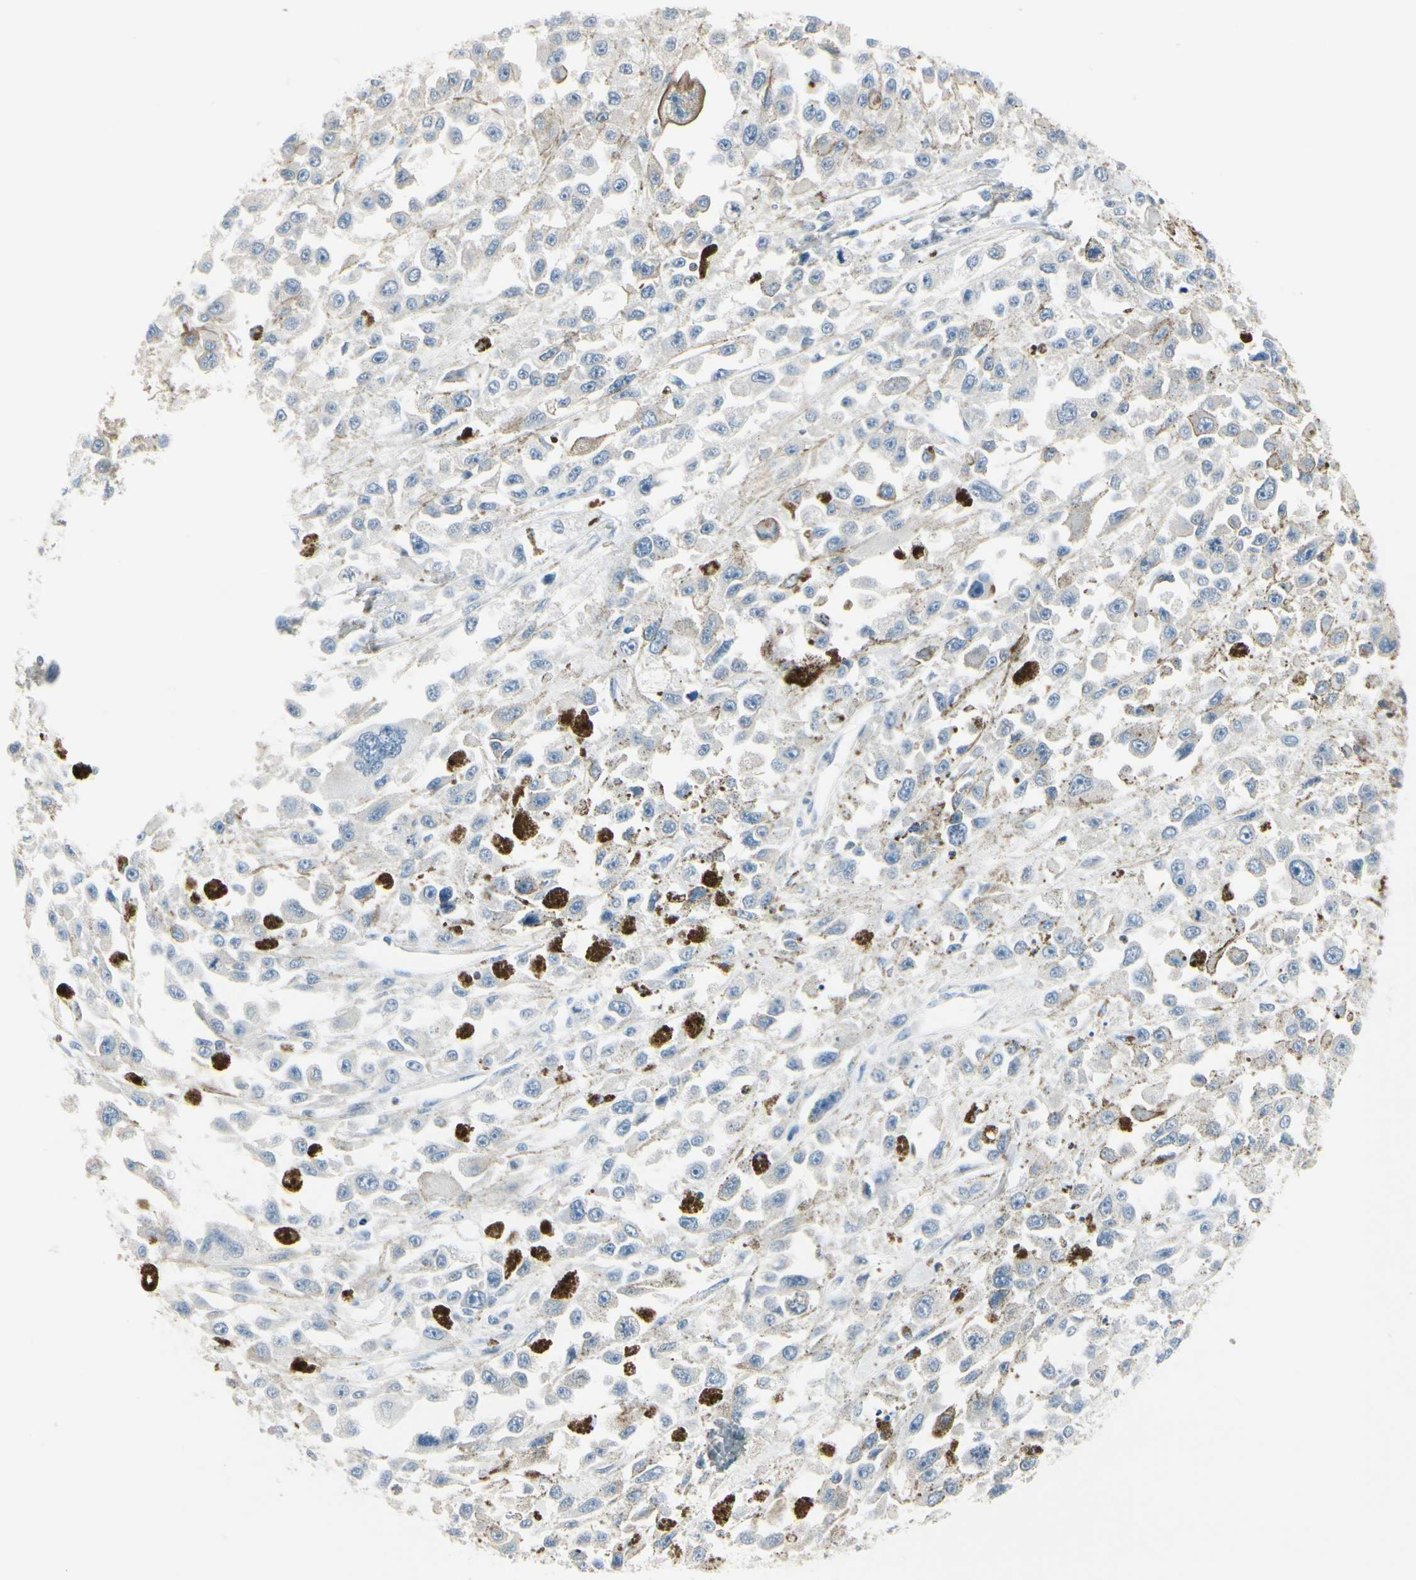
{"staining": {"intensity": "negative", "quantity": "none", "location": "none"}, "tissue": "melanoma", "cell_type": "Tumor cells", "image_type": "cancer", "snomed": [{"axis": "morphology", "description": "Malignant melanoma, Metastatic site"}, {"axis": "topography", "description": "Lymph node"}], "caption": "This is an IHC photomicrograph of human malignant melanoma (metastatic site). There is no staining in tumor cells.", "gene": "SLC9A3R1", "patient": {"sex": "male", "age": 59}}